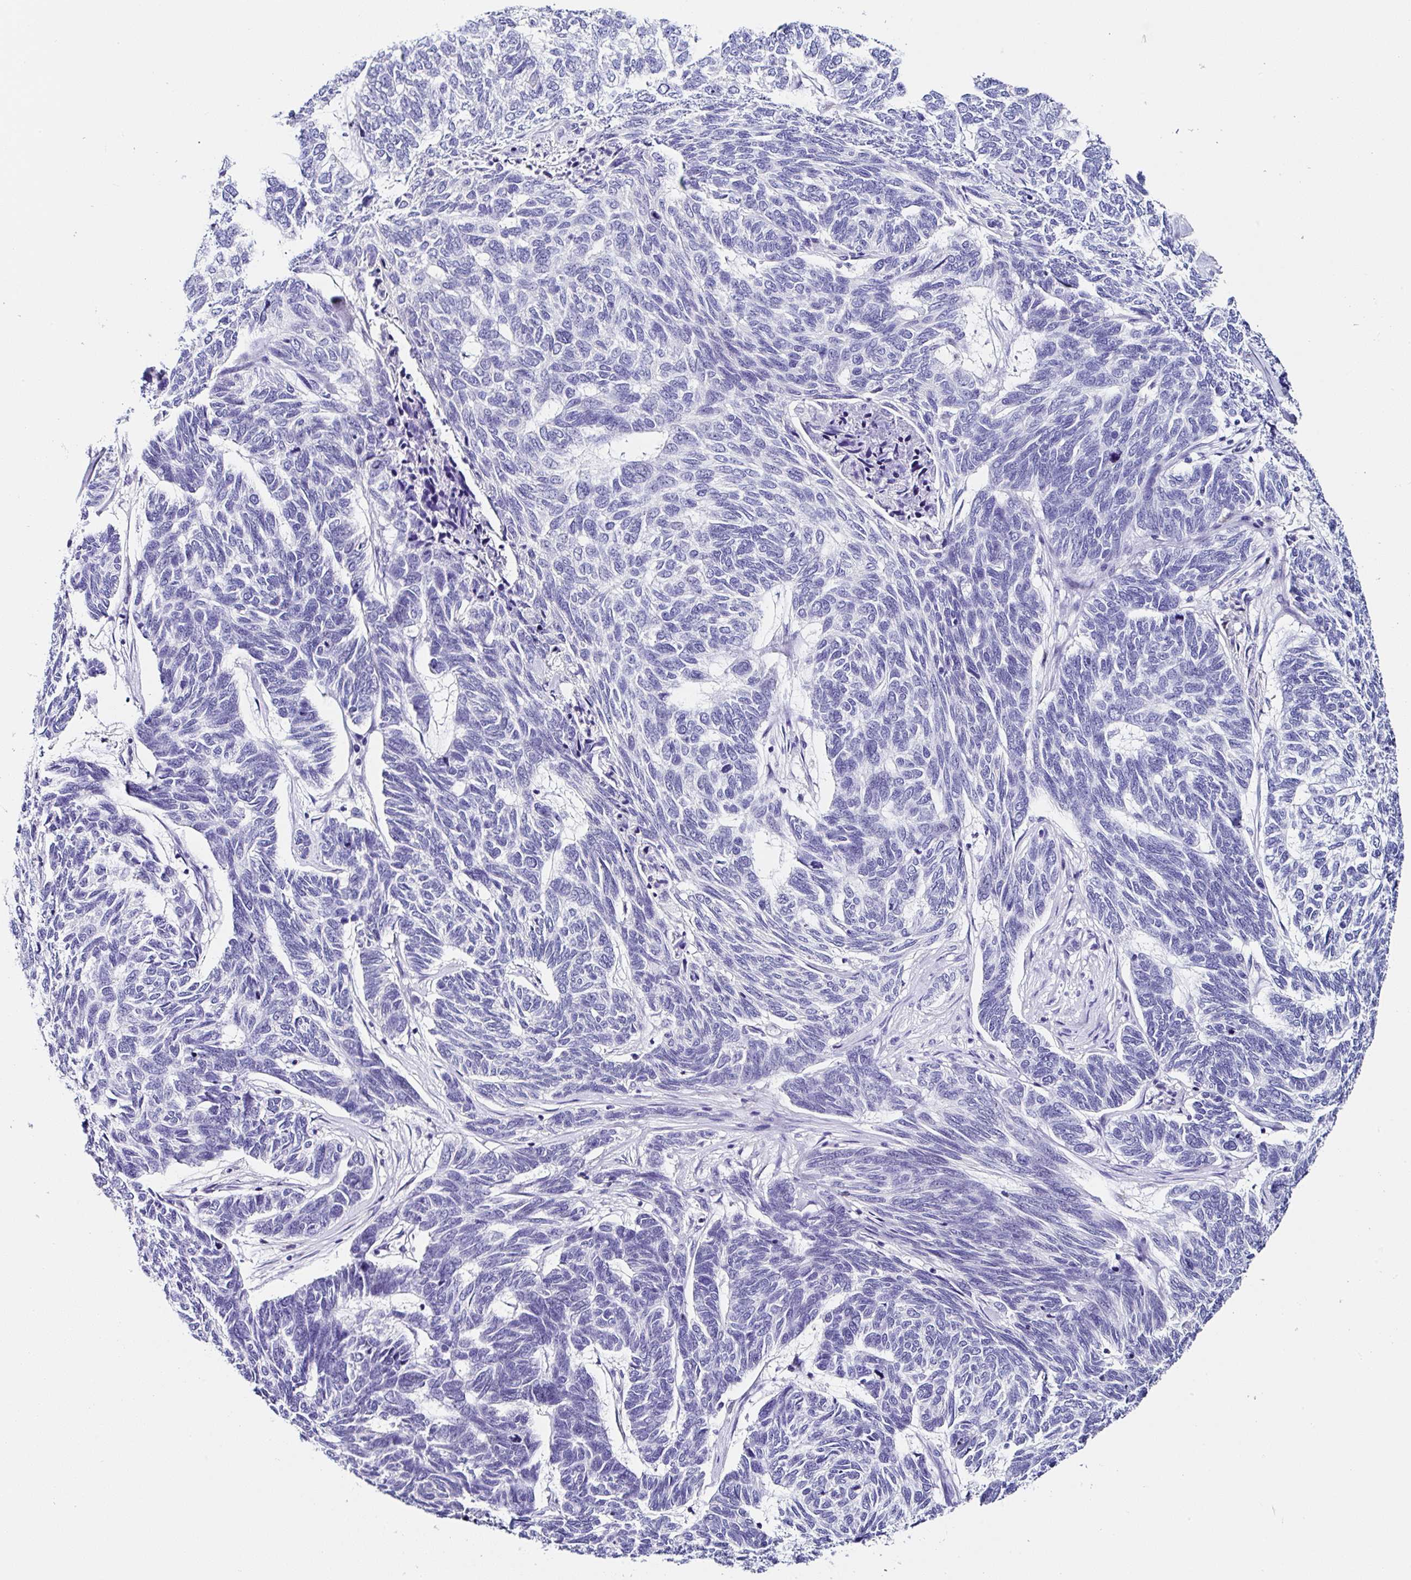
{"staining": {"intensity": "negative", "quantity": "none", "location": "none"}, "tissue": "skin cancer", "cell_type": "Tumor cells", "image_type": "cancer", "snomed": [{"axis": "morphology", "description": "Basal cell carcinoma"}, {"axis": "topography", "description": "Skin"}], "caption": "A high-resolution histopathology image shows IHC staining of skin basal cell carcinoma, which displays no significant expression in tumor cells. (Immunohistochemistry, brightfield microscopy, high magnification).", "gene": "TMPRSS11E", "patient": {"sex": "female", "age": 65}}